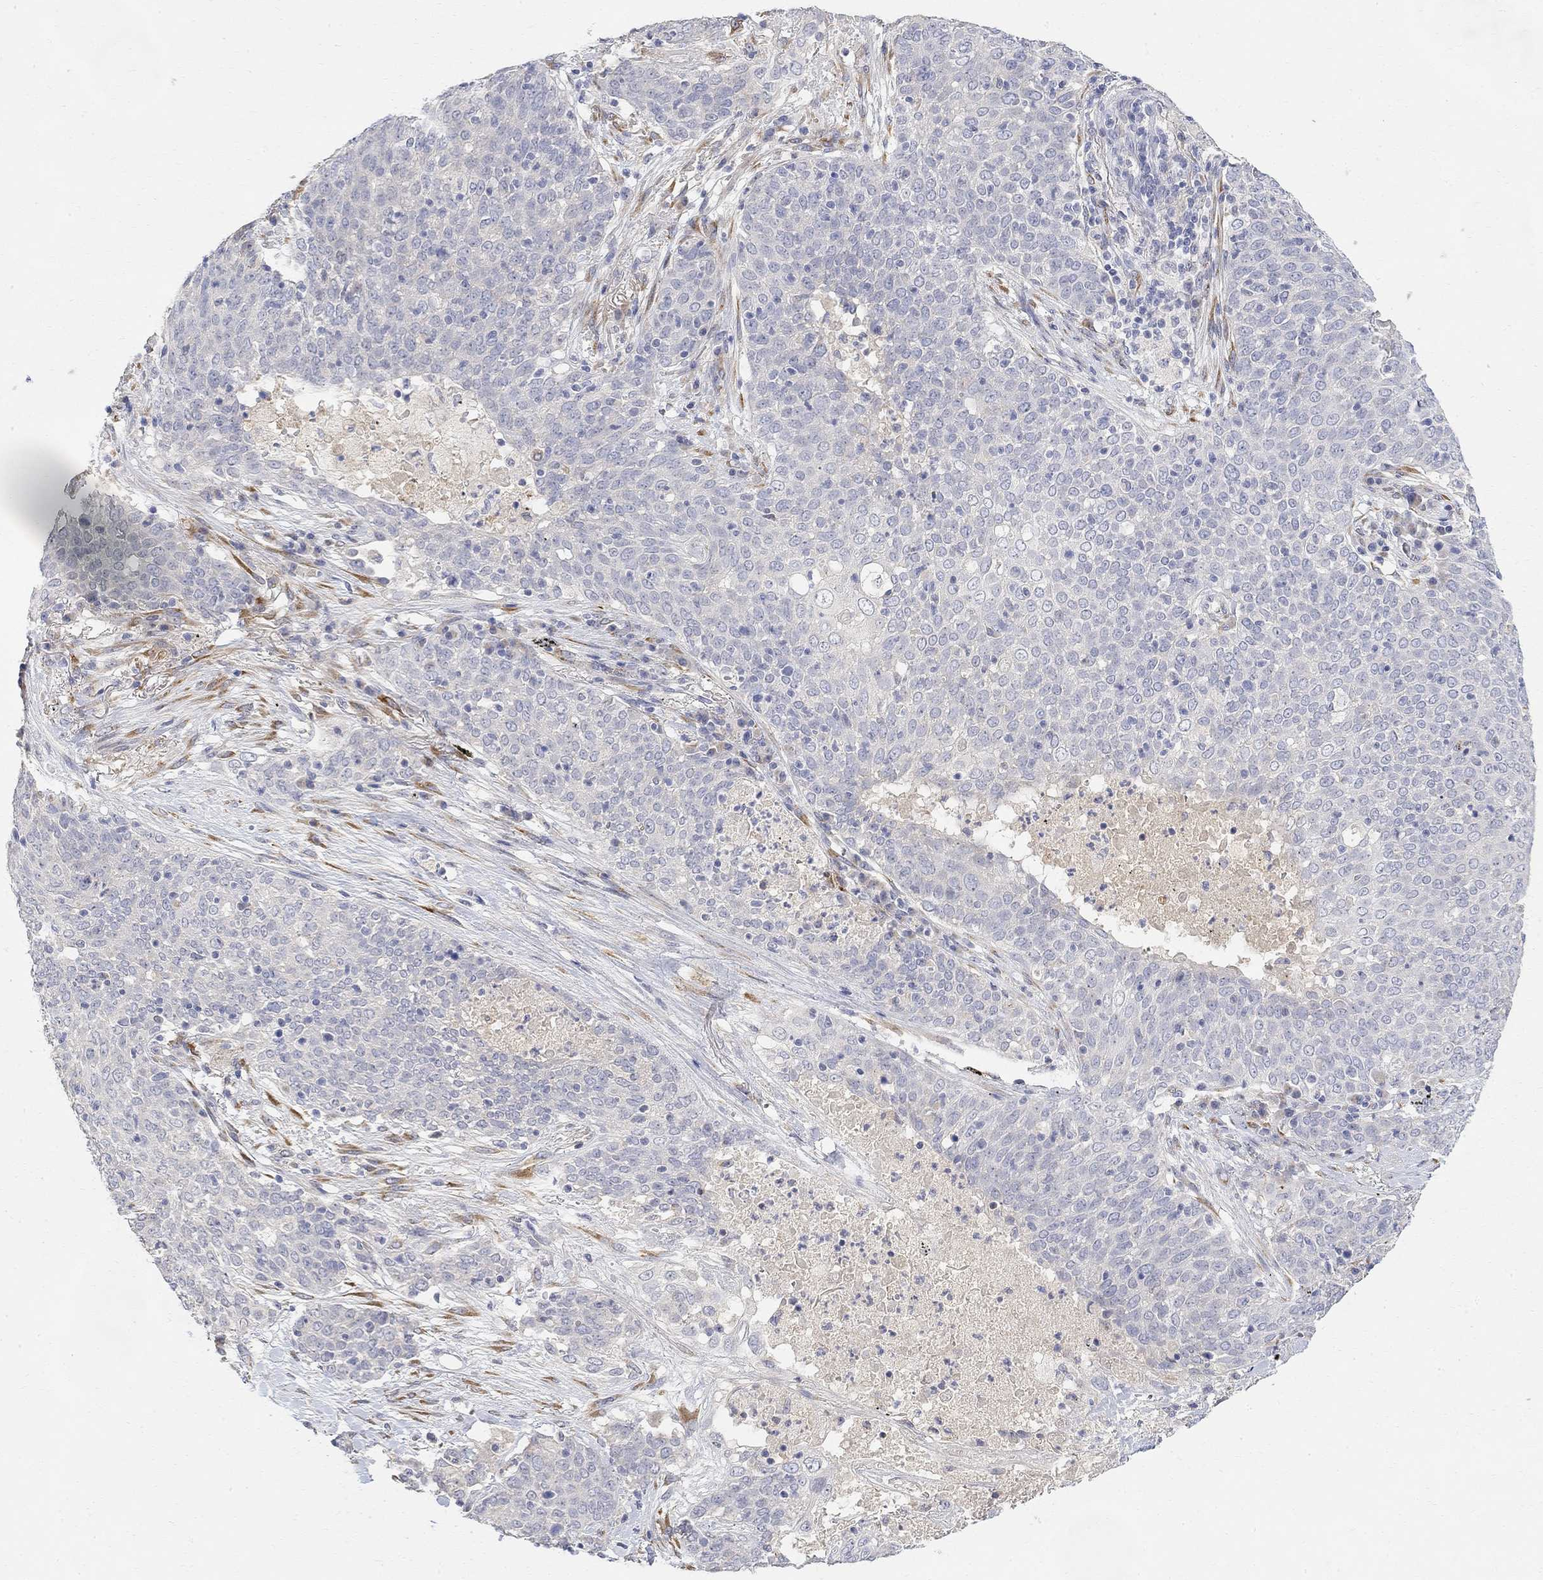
{"staining": {"intensity": "negative", "quantity": "none", "location": "none"}, "tissue": "lung cancer", "cell_type": "Tumor cells", "image_type": "cancer", "snomed": [{"axis": "morphology", "description": "Squamous cell carcinoma, NOS"}, {"axis": "topography", "description": "Lung"}], "caption": "High power microscopy photomicrograph of an immunohistochemistry (IHC) photomicrograph of lung cancer, revealing no significant positivity in tumor cells. (Immunohistochemistry (ihc), brightfield microscopy, high magnification).", "gene": "FNDC5", "patient": {"sex": "male", "age": 82}}